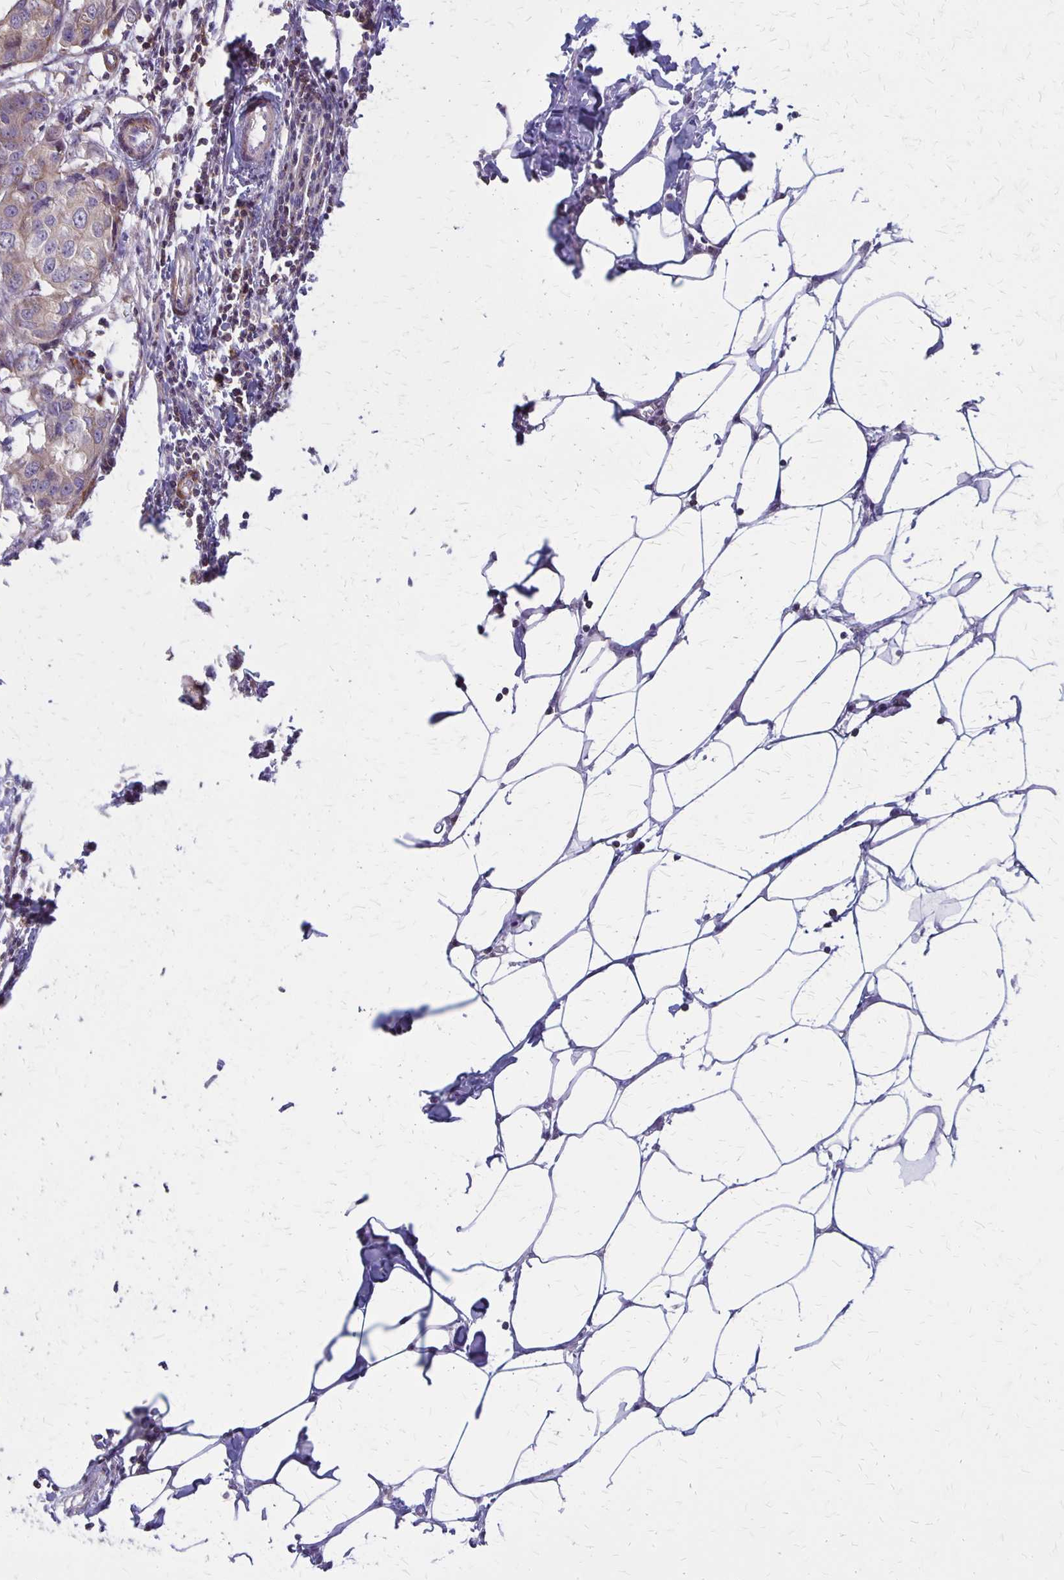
{"staining": {"intensity": "weak", "quantity": "25%-75%", "location": "cytoplasmic/membranous"}, "tissue": "breast cancer", "cell_type": "Tumor cells", "image_type": "cancer", "snomed": [{"axis": "morphology", "description": "Duct carcinoma"}, {"axis": "topography", "description": "Breast"}], "caption": "Weak cytoplasmic/membranous protein expression is seen in about 25%-75% of tumor cells in breast cancer.", "gene": "SEPTIN5", "patient": {"sex": "female", "age": 27}}